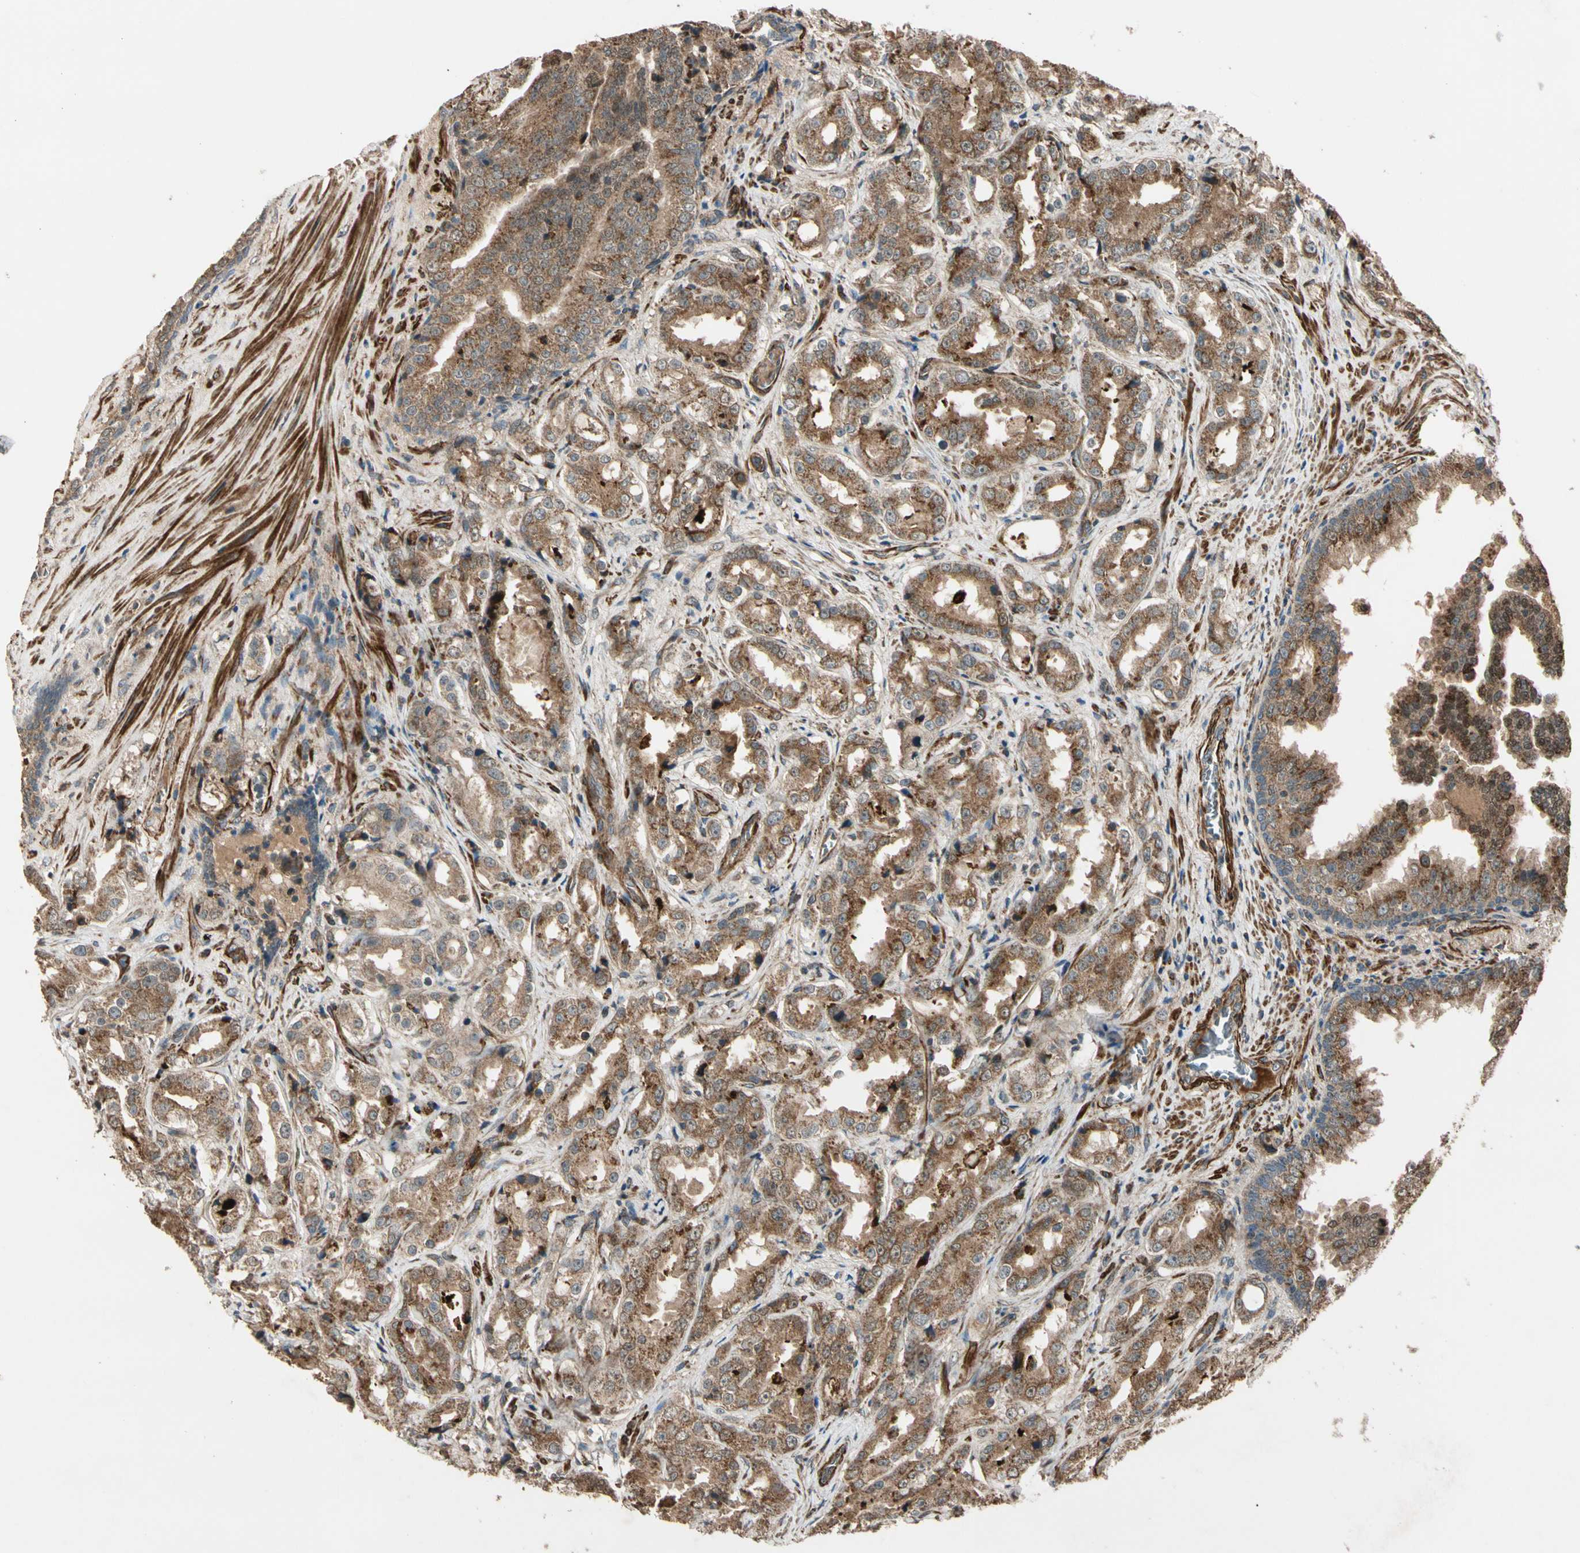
{"staining": {"intensity": "moderate", "quantity": ">75%", "location": "cytoplasmic/membranous"}, "tissue": "prostate cancer", "cell_type": "Tumor cells", "image_type": "cancer", "snomed": [{"axis": "morphology", "description": "Adenocarcinoma, High grade"}, {"axis": "topography", "description": "Prostate"}], "caption": "Approximately >75% of tumor cells in prostate cancer exhibit moderate cytoplasmic/membranous protein positivity as visualized by brown immunohistochemical staining.", "gene": "GCK", "patient": {"sex": "male", "age": 73}}